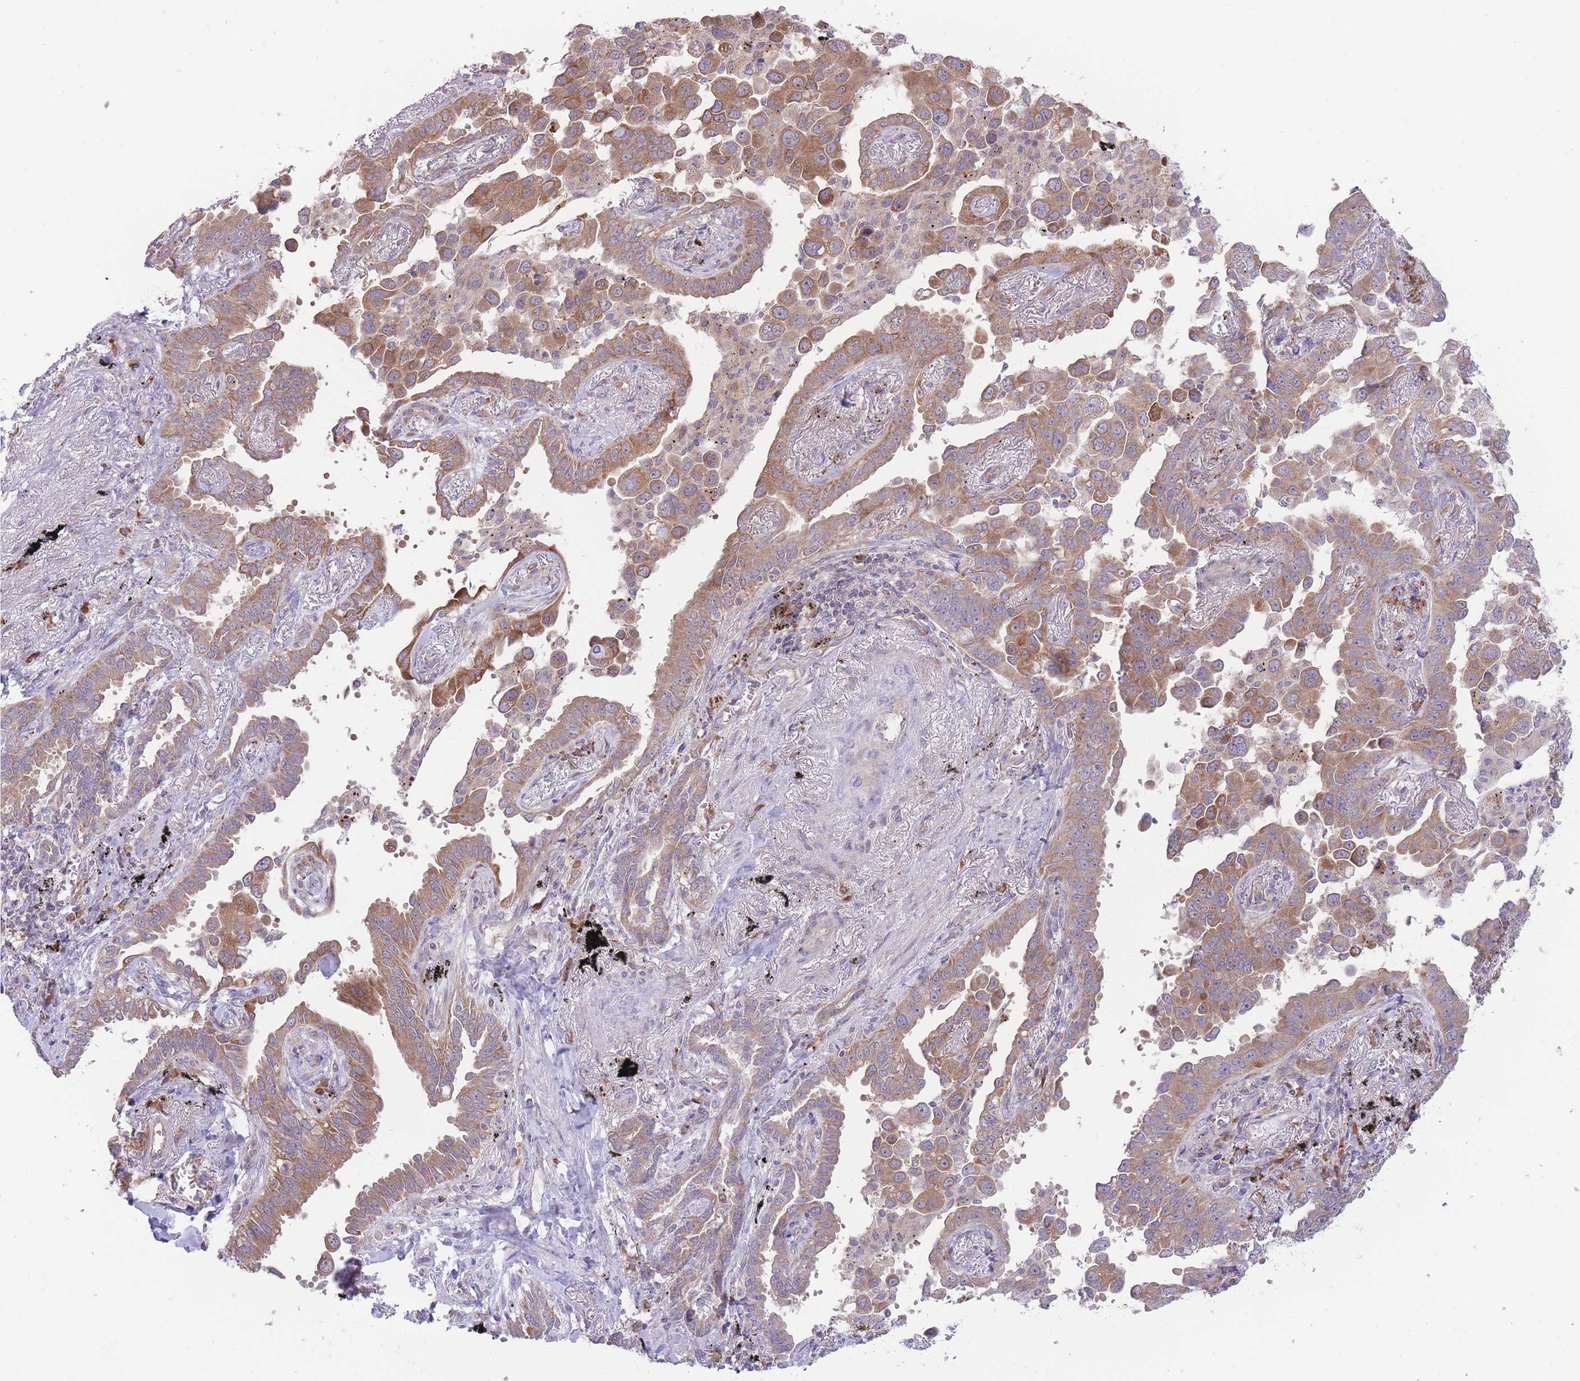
{"staining": {"intensity": "moderate", "quantity": ">75%", "location": "cytoplasmic/membranous"}, "tissue": "lung cancer", "cell_type": "Tumor cells", "image_type": "cancer", "snomed": [{"axis": "morphology", "description": "Adenocarcinoma, NOS"}, {"axis": "topography", "description": "Lung"}], "caption": "Immunohistochemical staining of human lung cancer (adenocarcinoma) reveals moderate cytoplasmic/membranous protein staining in about >75% of tumor cells.", "gene": "BOLA2B", "patient": {"sex": "male", "age": 67}}